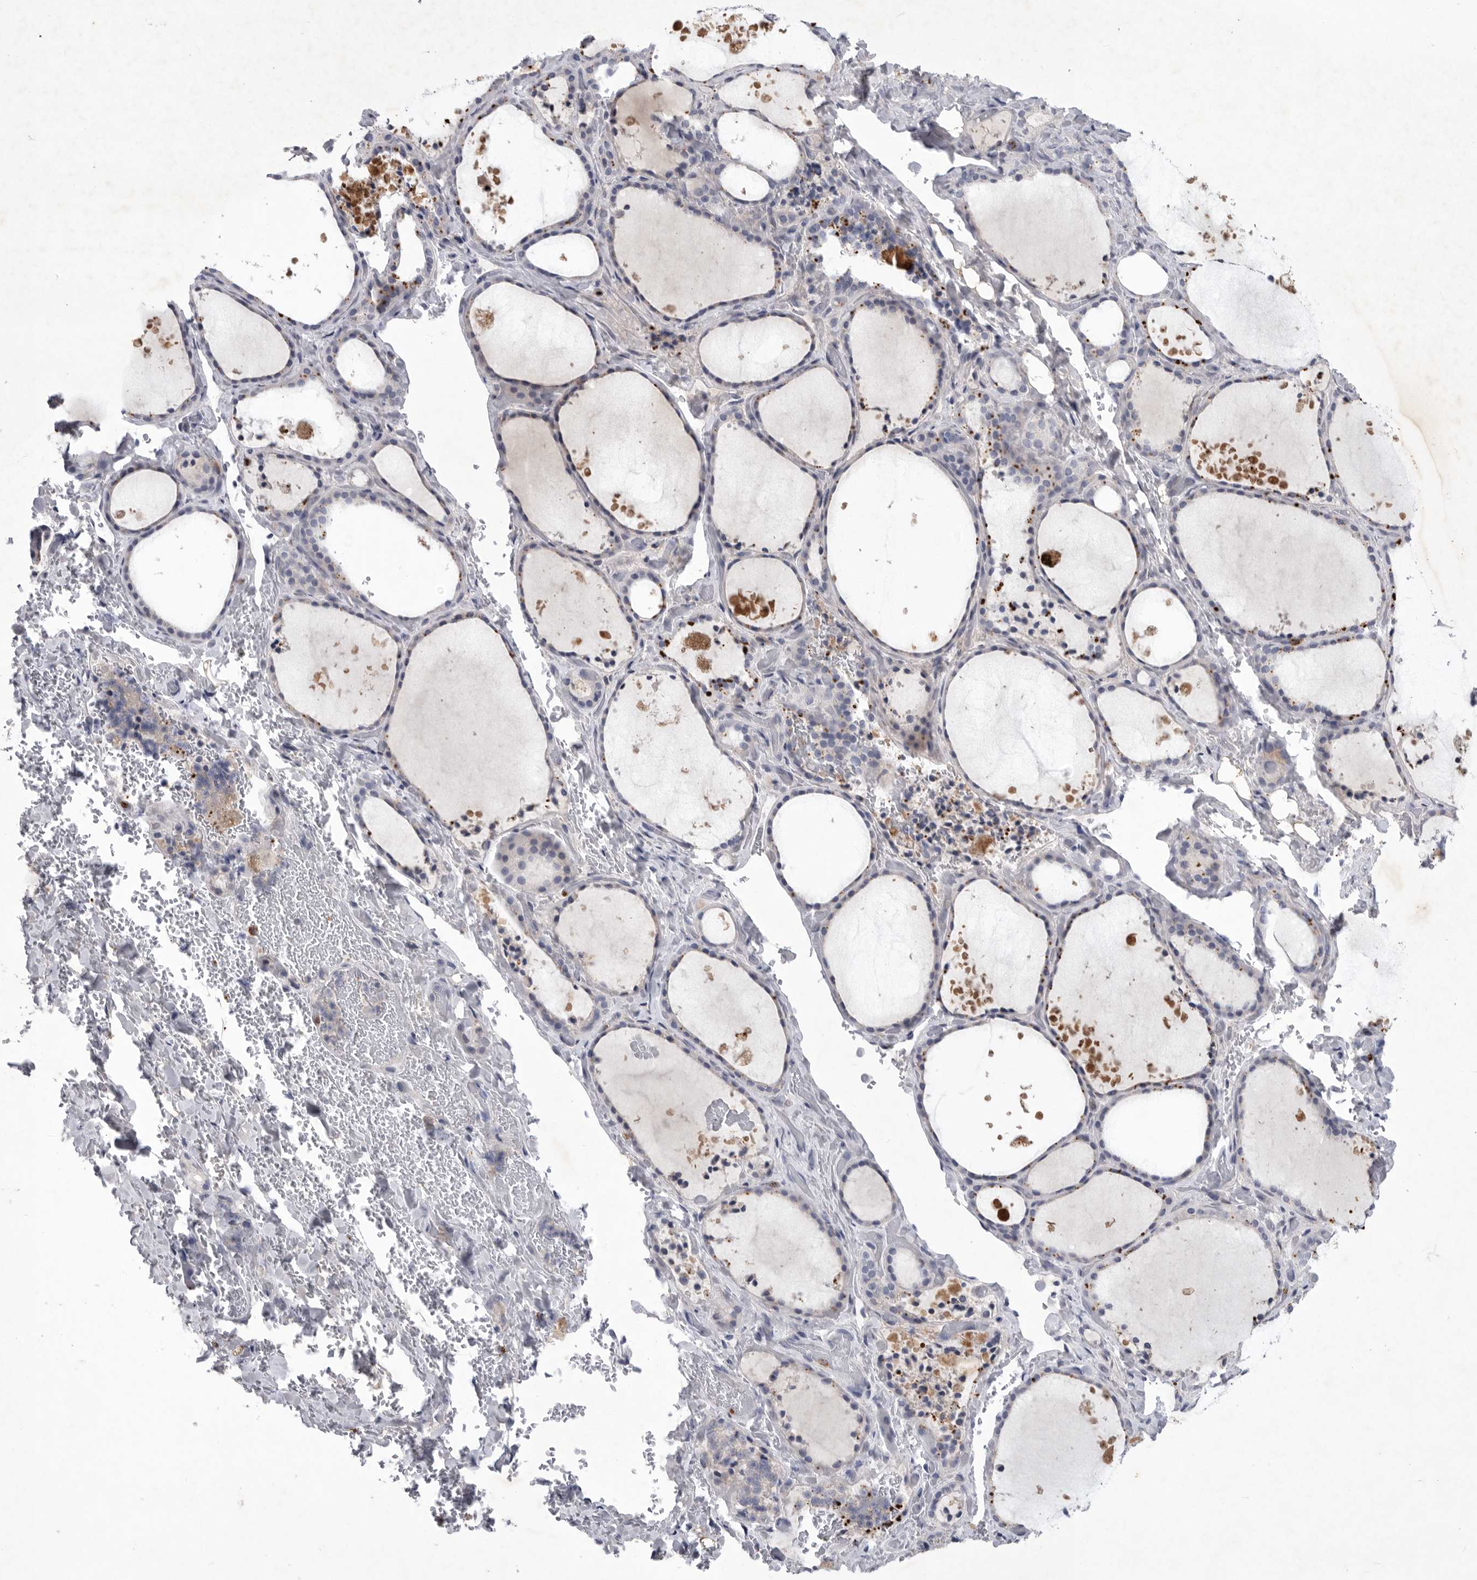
{"staining": {"intensity": "moderate", "quantity": "<25%", "location": "cytoplasmic/membranous"}, "tissue": "thyroid gland", "cell_type": "Glandular cells", "image_type": "normal", "snomed": [{"axis": "morphology", "description": "Normal tissue, NOS"}, {"axis": "topography", "description": "Thyroid gland"}], "caption": "Protein staining by immunohistochemistry (IHC) demonstrates moderate cytoplasmic/membranous expression in approximately <25% of glandular cells in normal thyroid gland.", "gene": "SIGLEC10", "patient": {"sex": "female", "age": 44}}